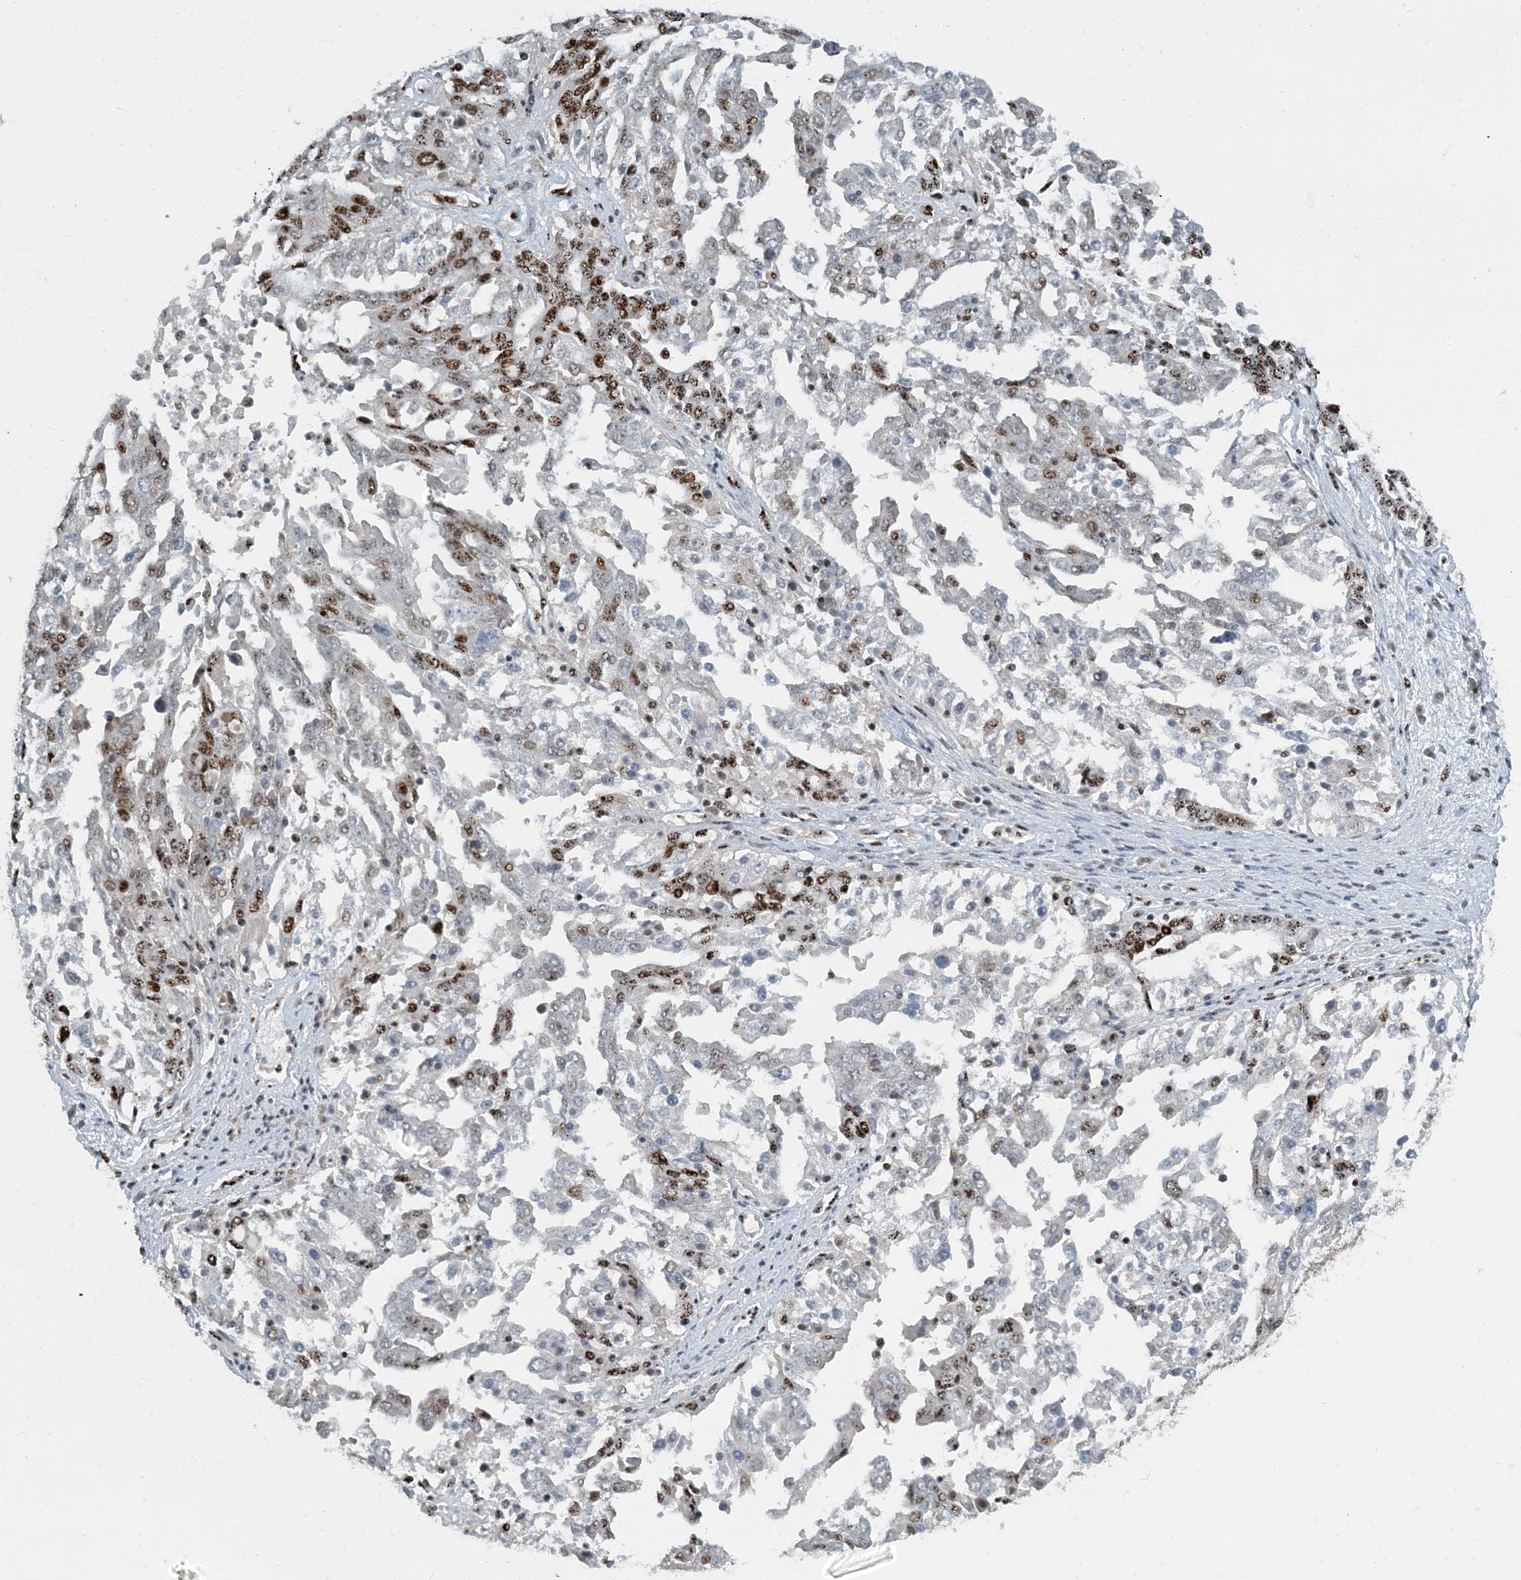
{"staining": {"intensity": "strong", "quantity": "25%-75%", "location": "nuclear"}, "tissue": "ovarian cancer", "cell_type": "Tumor cells", "image_type": "cancer", "snomed": [{"axis": "morphology", "description": "Carcinoma, endometroid"}, {"axis": "topography", "description": "Ovary"}], "caption": "Immunohistochemical staining of human ovarian endometroid carcinoma reveals high levels of strong nuclear positivity in about 25%-75% of tumor cells. The protein is shown in brown color, while the nuclei are stained blue.", "gene": "MBD1", "patient": {"sex": "female", "age": 62}}